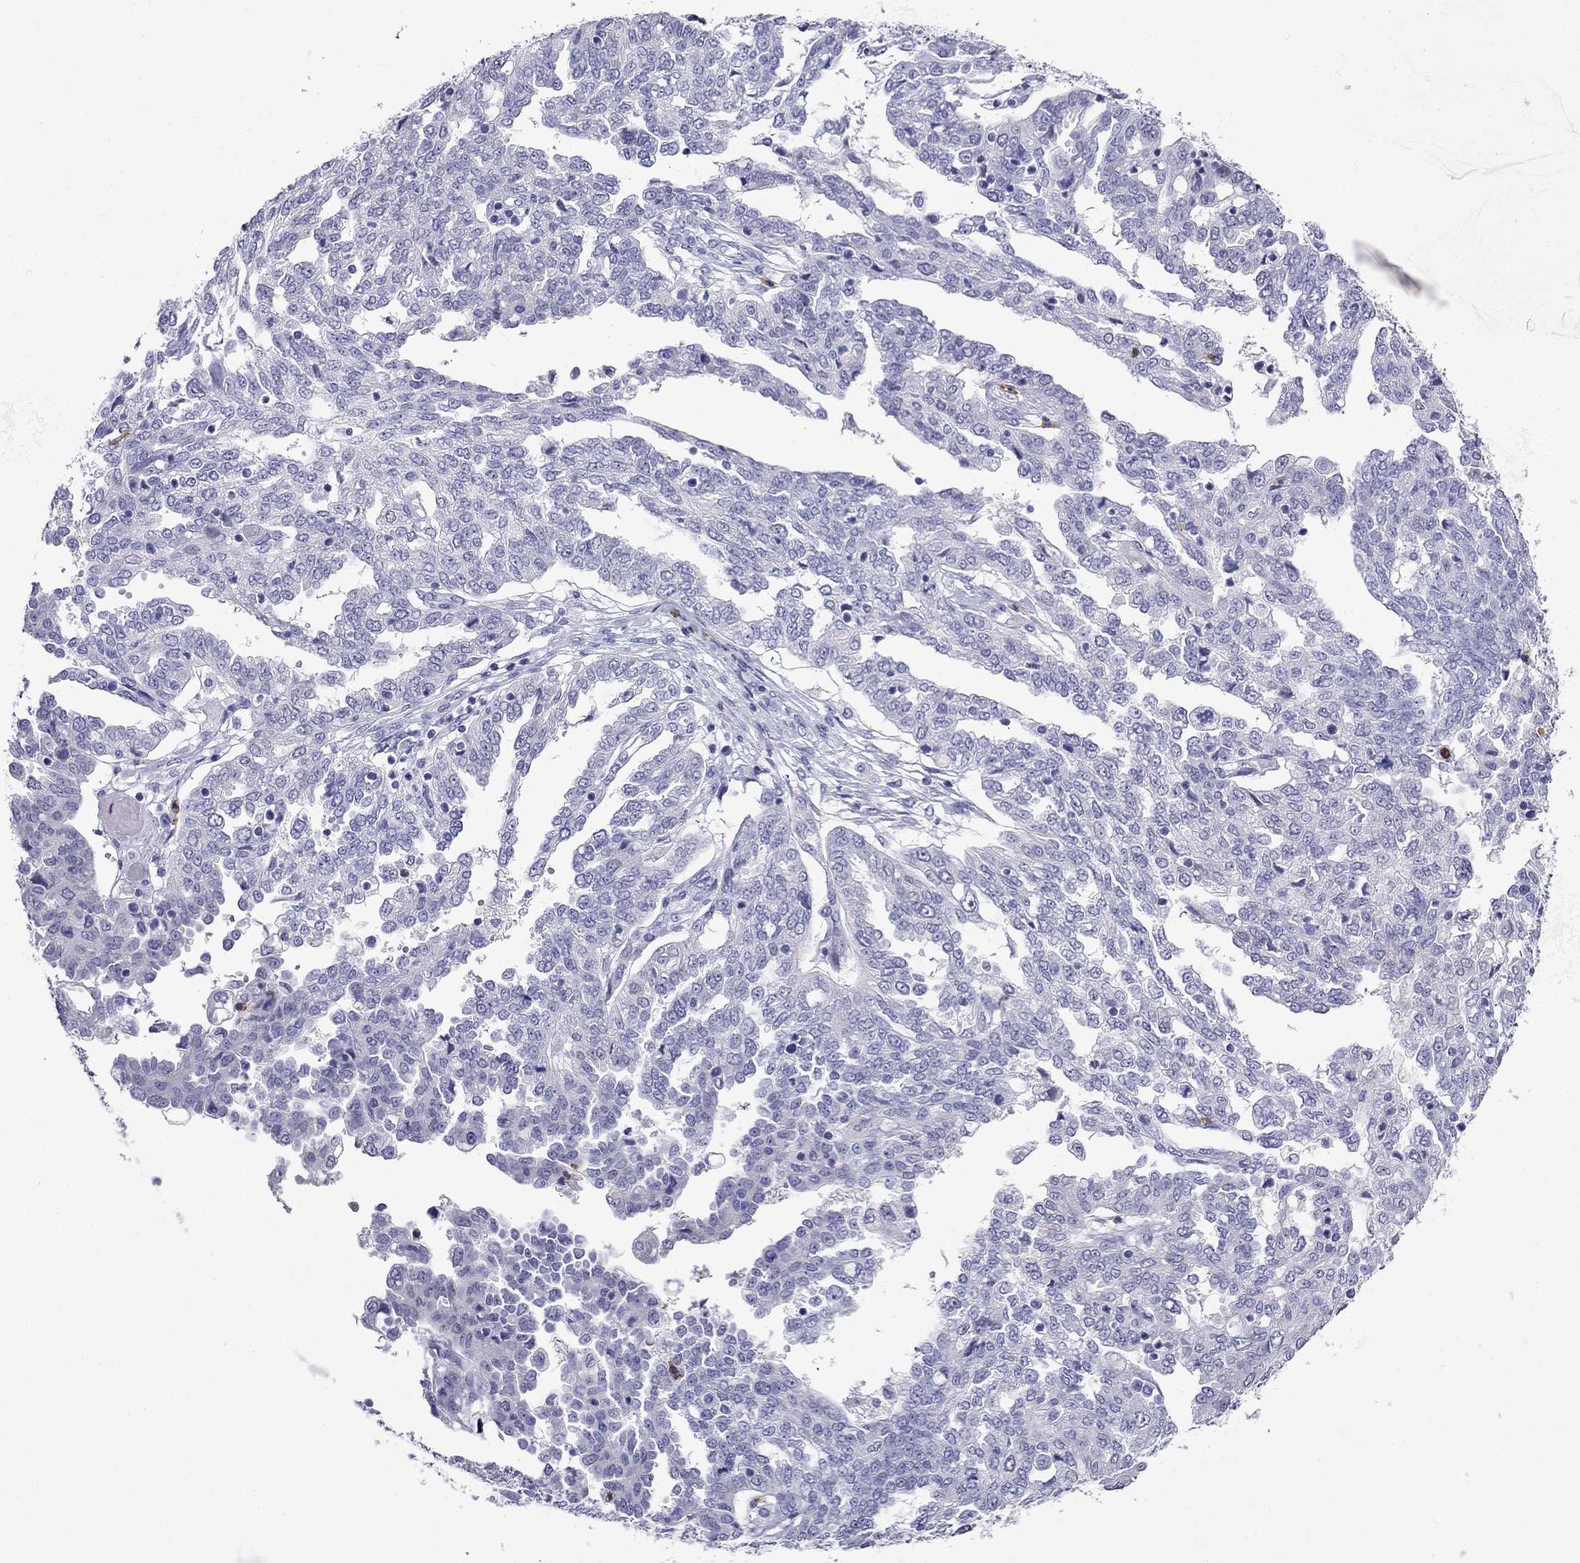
{"staining": {"intensity": "negative", "quantity": "none", "location": "none"}, "tissue": "ovarian cancer", "cell_type": "Tumor cells", "image_type": "cancer", "snomed": [{"axis": "morphology", "description": "Cystadenocarcinoma, serous, NOS"}, {"axis": "topography", "description": "Ovary"}], "caption": "IHC histopathology image of neoplastic tissue: human ovarian serous cystadenocarcinoma stained with DAB exhibits no significant protein staining in tumor cells. The staining is performed using DAB (3,3'-diaminobenzidine) brown chromogen with nuclei counter-stained in using hematoxylin.", "gene": "PPP1R36", "patient": {"sex": "female", "age": 67}}